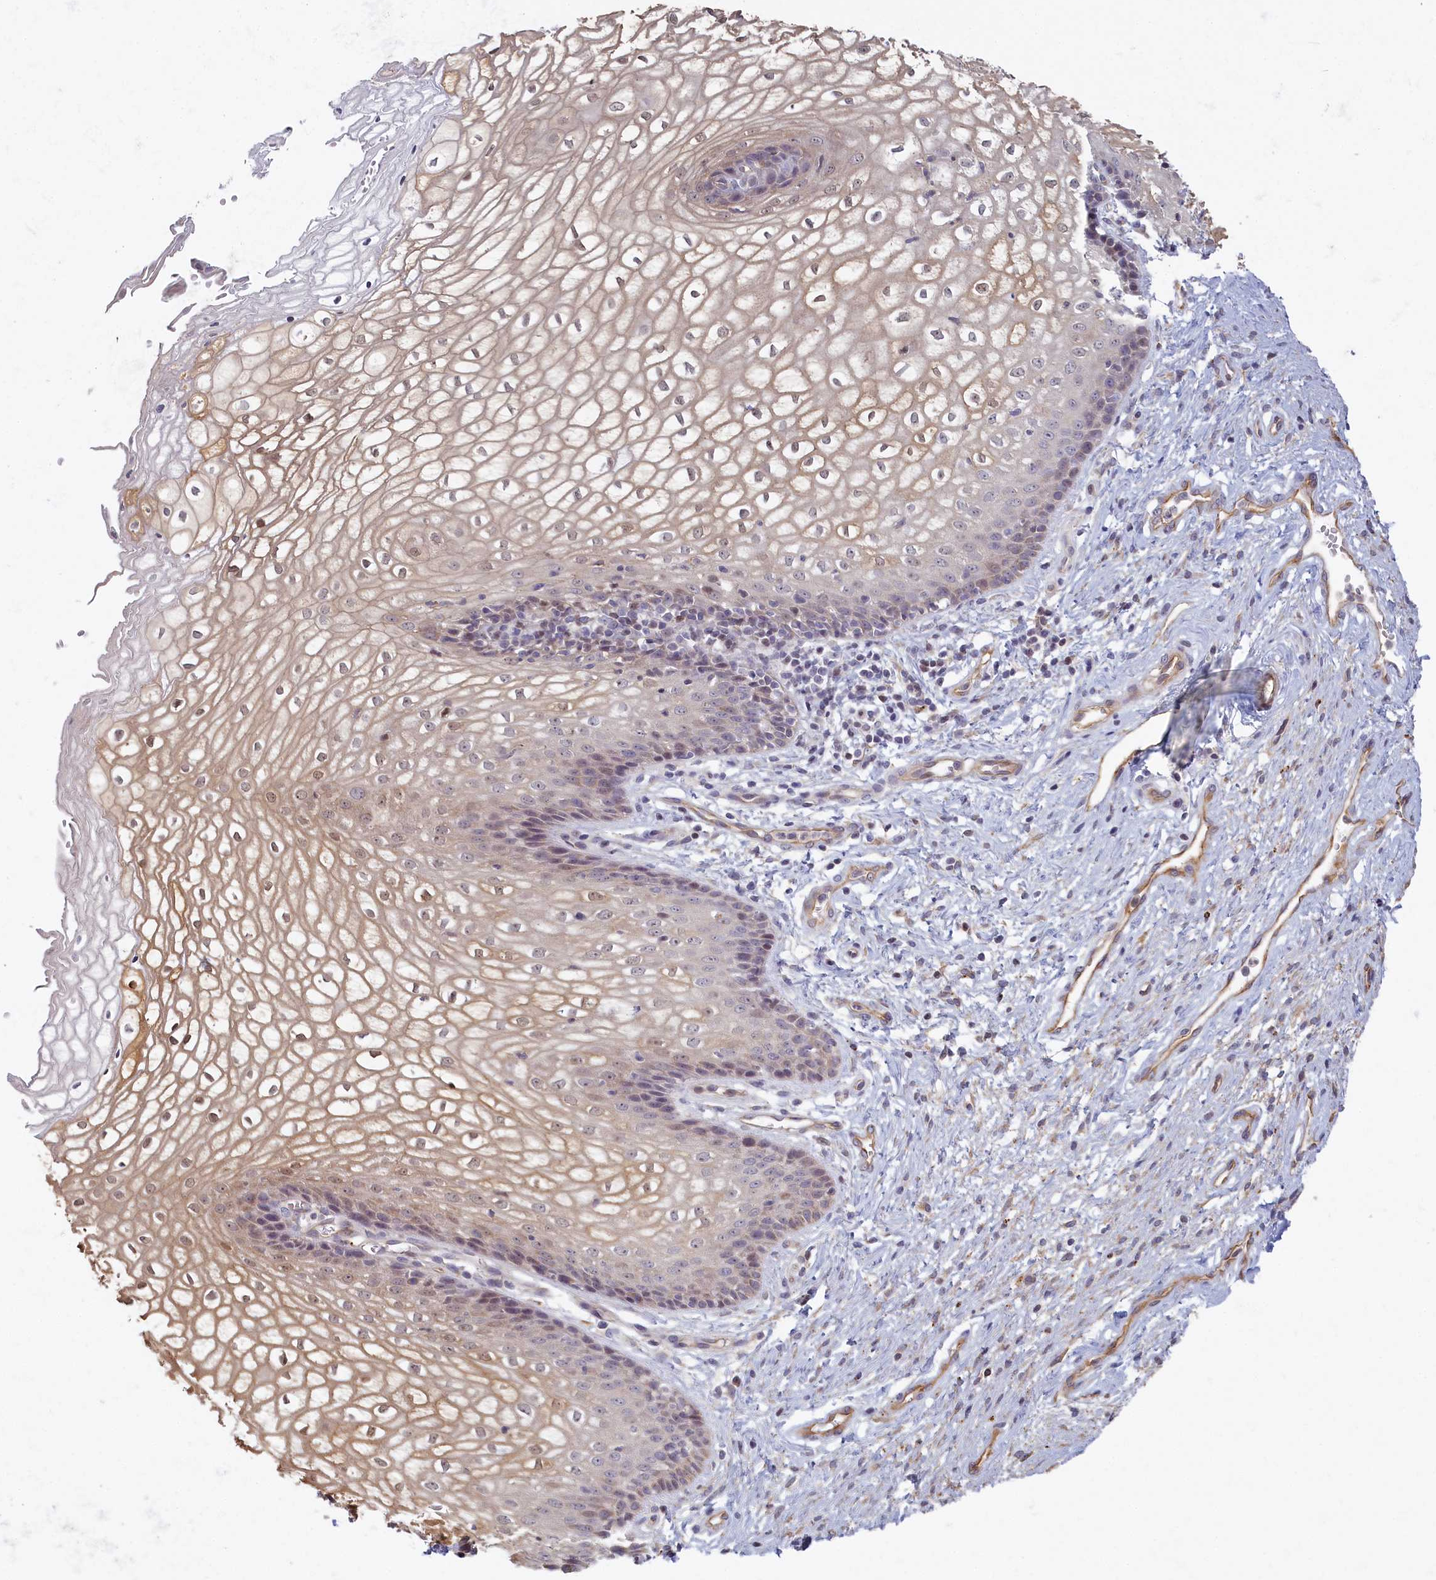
{"staining": {"intensity": "weak", "quantity": "25%-75%", "location": "cytoplasmic/membranous,nuclear"}, "tissue": "vagina", "cell_type": "Squamous epithelial cells", "image_type": "normal", "snomed": [{"axis": "morphology", "description": "Normal tissue, NOS"}, {"axis": "topography", "description": "Vagina"}], "caption": "Squamous epithelial cells demonstrate low levels of weak cytoplasmic/membranous,nuclear staining in approximately 25%-75% of cells in unremarkable vagina.", "gene": "INTS4", "patient": {"sex": "female", "age": 34}}